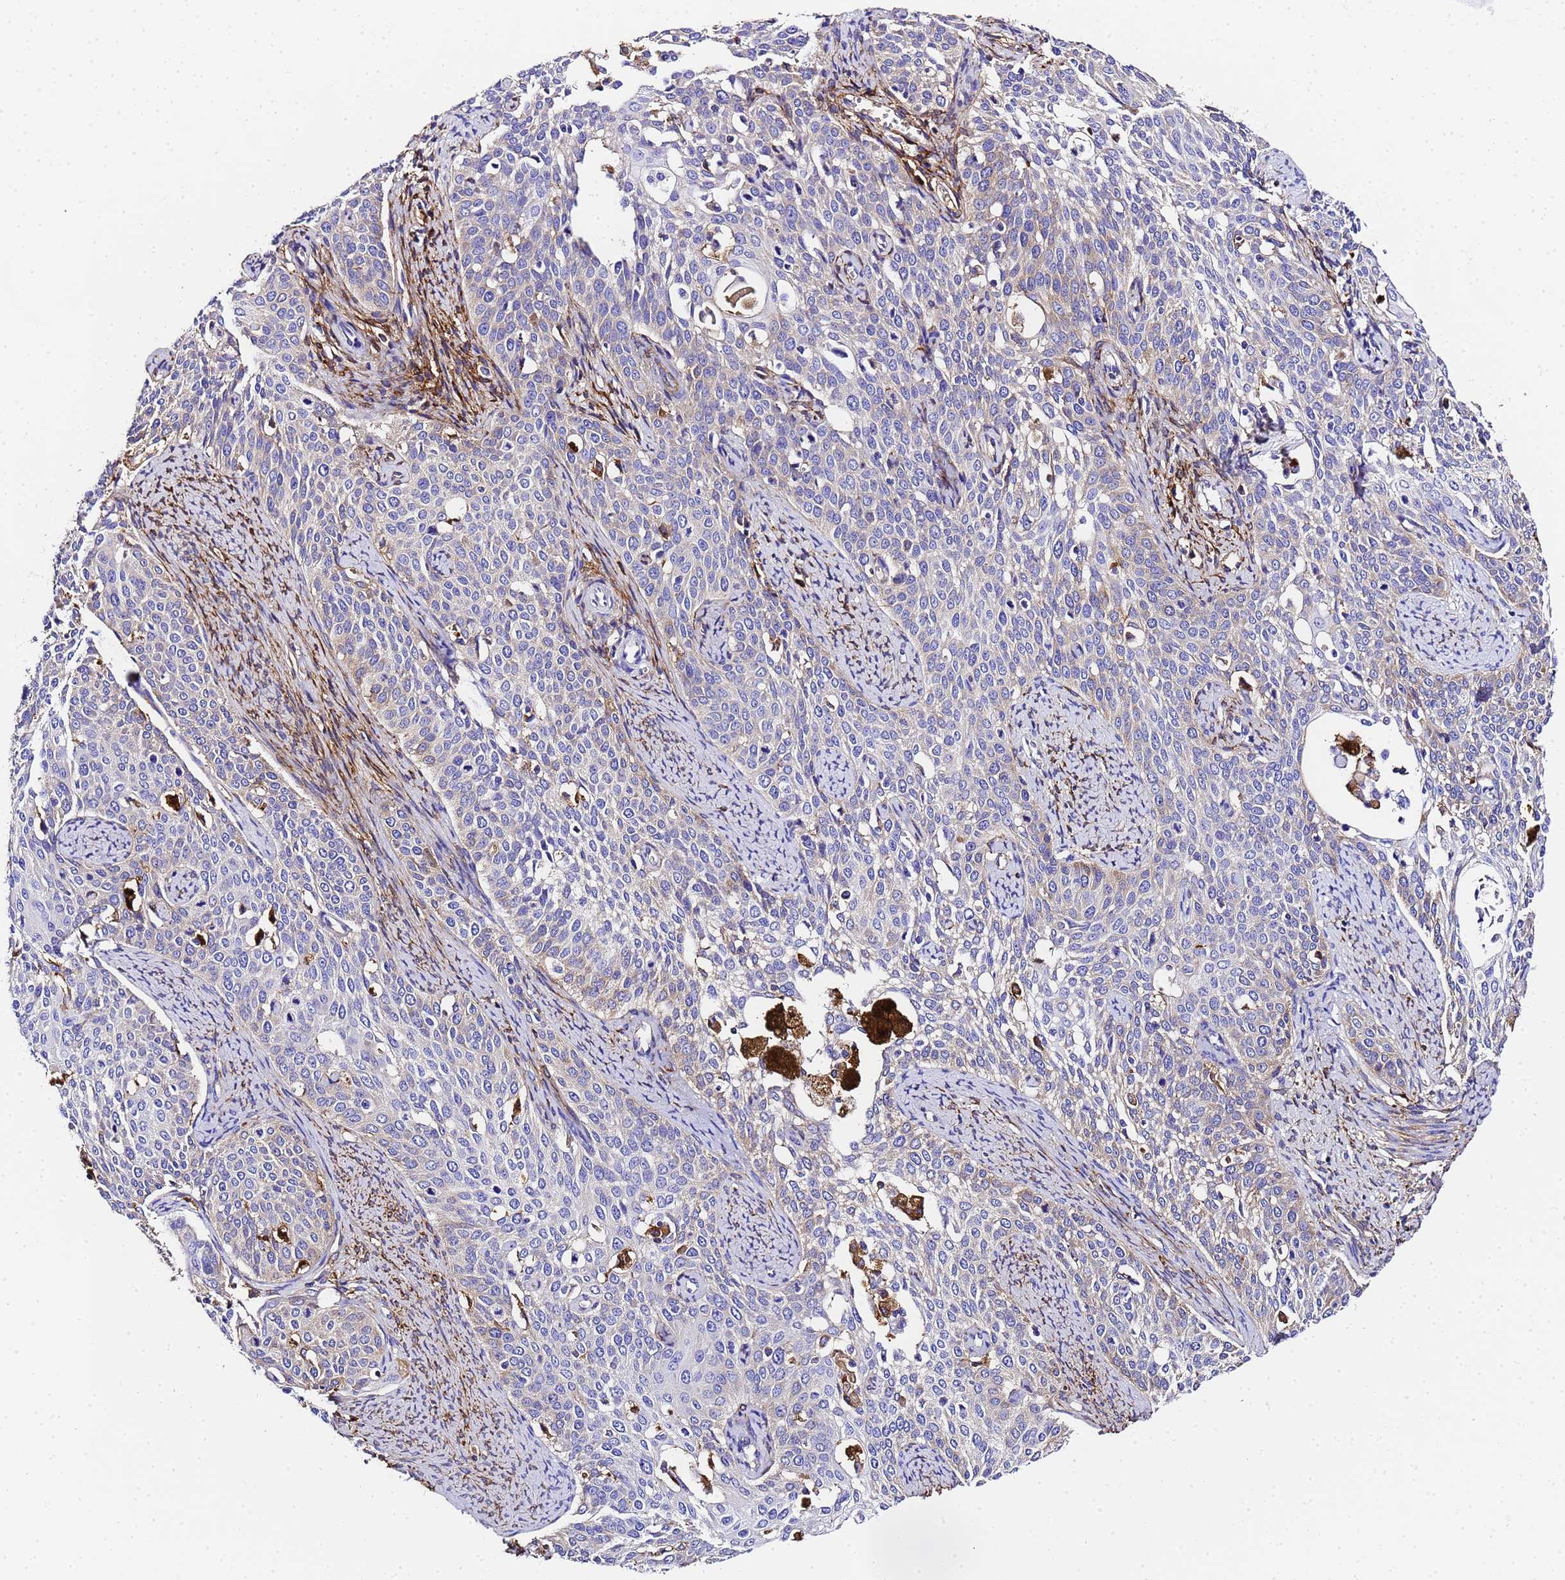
{"staining": {"intensity": "weak", "quantity": "<25%", "location": "cytoplasmic/membranous"}, "tissue": "cervical cancer", "cell_type": "Tumor cells", "image_type": "cancer", "snomed": [{"axis": "morphology", "description": "Squamous cell carcinoma, NOS"}, {"axis": "topography", "description": "Cervix"}], "caption": "Tumor cells show no significant protein positivity in squamous cell carcinoma (cervical). The staining was performed using DAB to visualize the protein expression in brown, while the nuclei were stained in blue with hematoxylin (Magnification: 20x).", "gene": "FTL", "patient": {"sex": "female", "age": 44}}